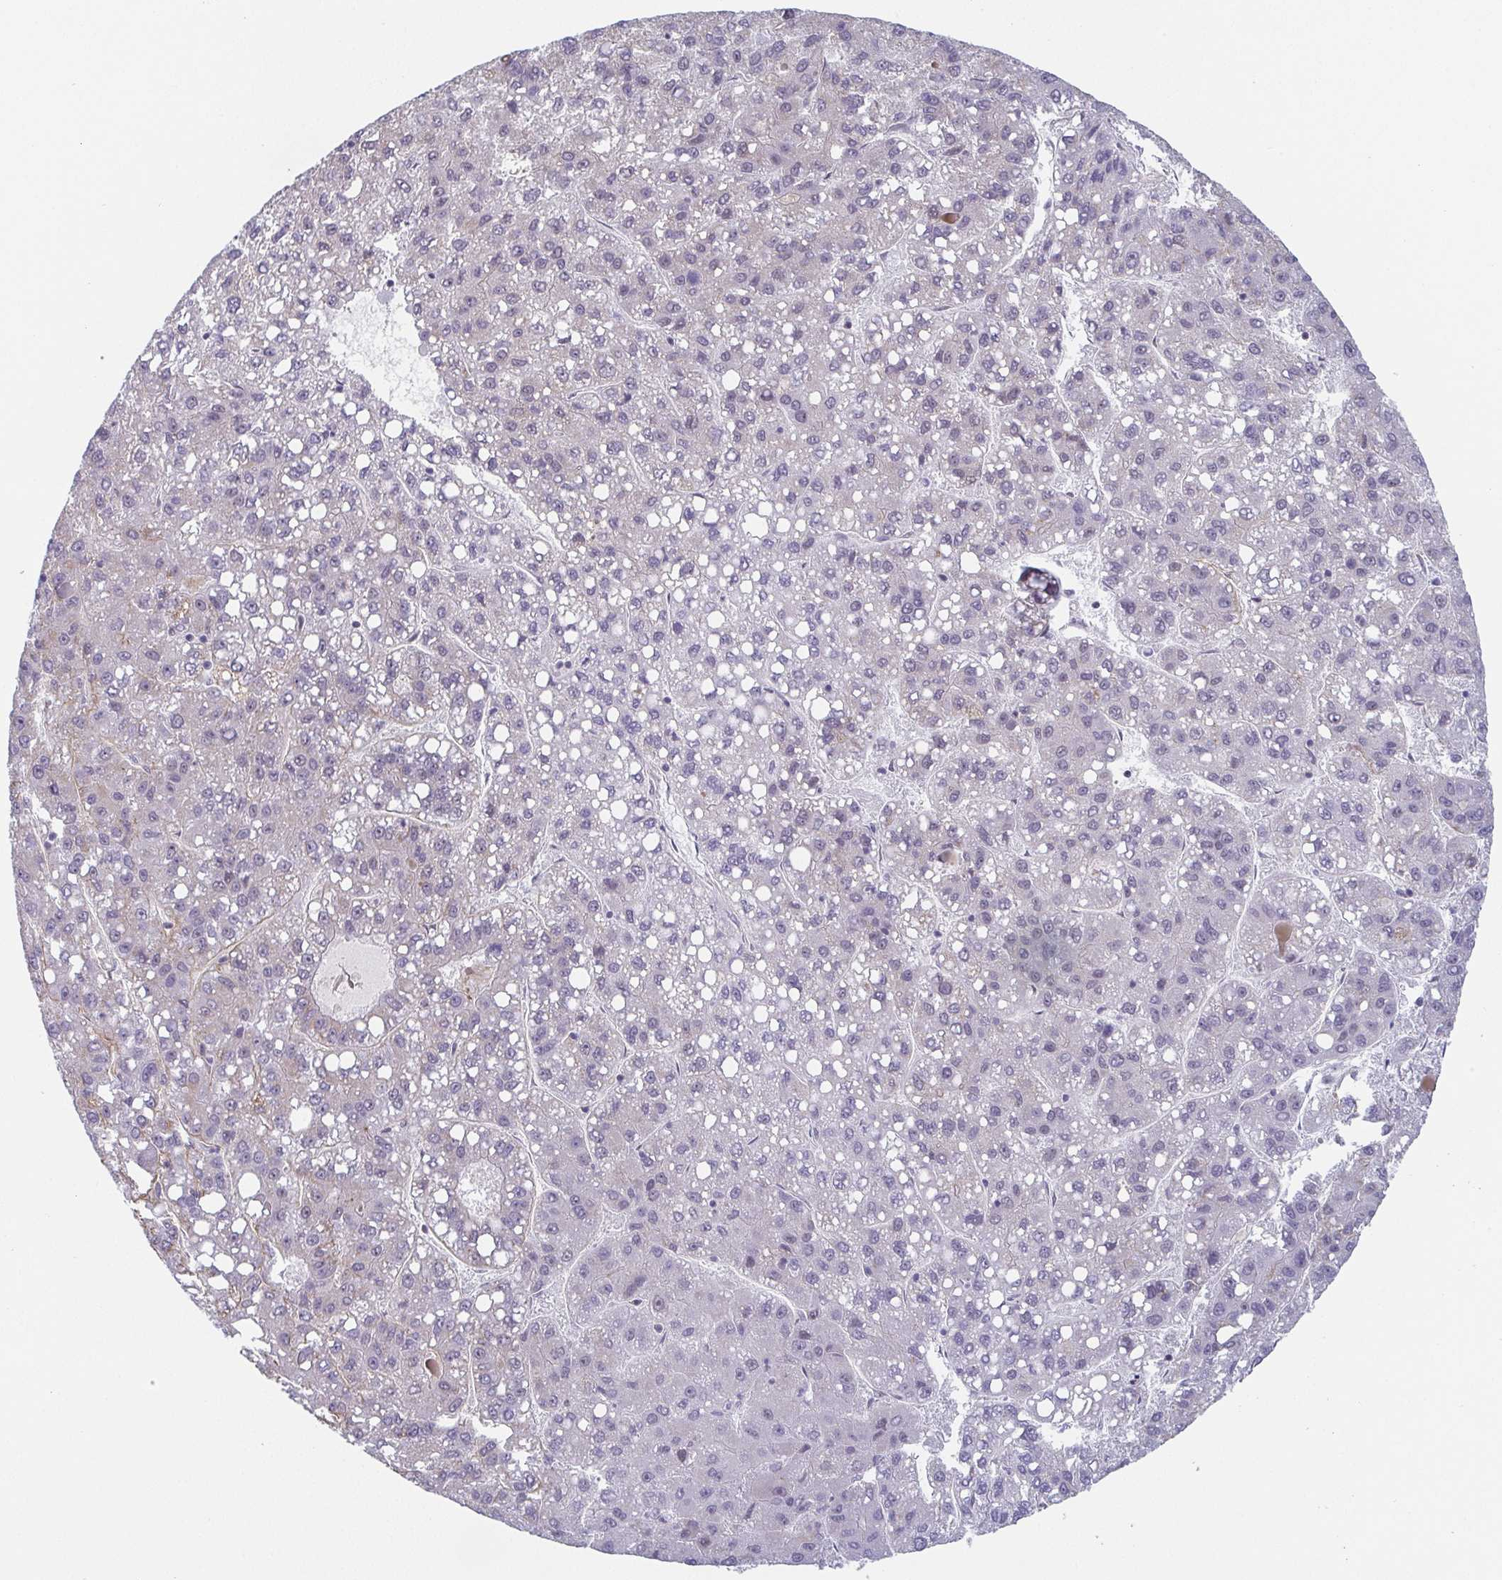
{"staining": {"intensity": "negative", "quantity": "none", "location": "none"}, "tissue": "liver cancer", "cell_type": "Tumor cells", "image_type": "cancer", "snomed": [{"axis": "morphology", "description": "Carcinoma, Hepatocellular, NOS"}, {"axis": "topography", "description": "Liver"}], "caption": "Human liver cancer stained for a protein using IHC shows no positivity in tumor cells.", "gene": "EXOSC7", "patient": {"sex": "female", "age": 82}}